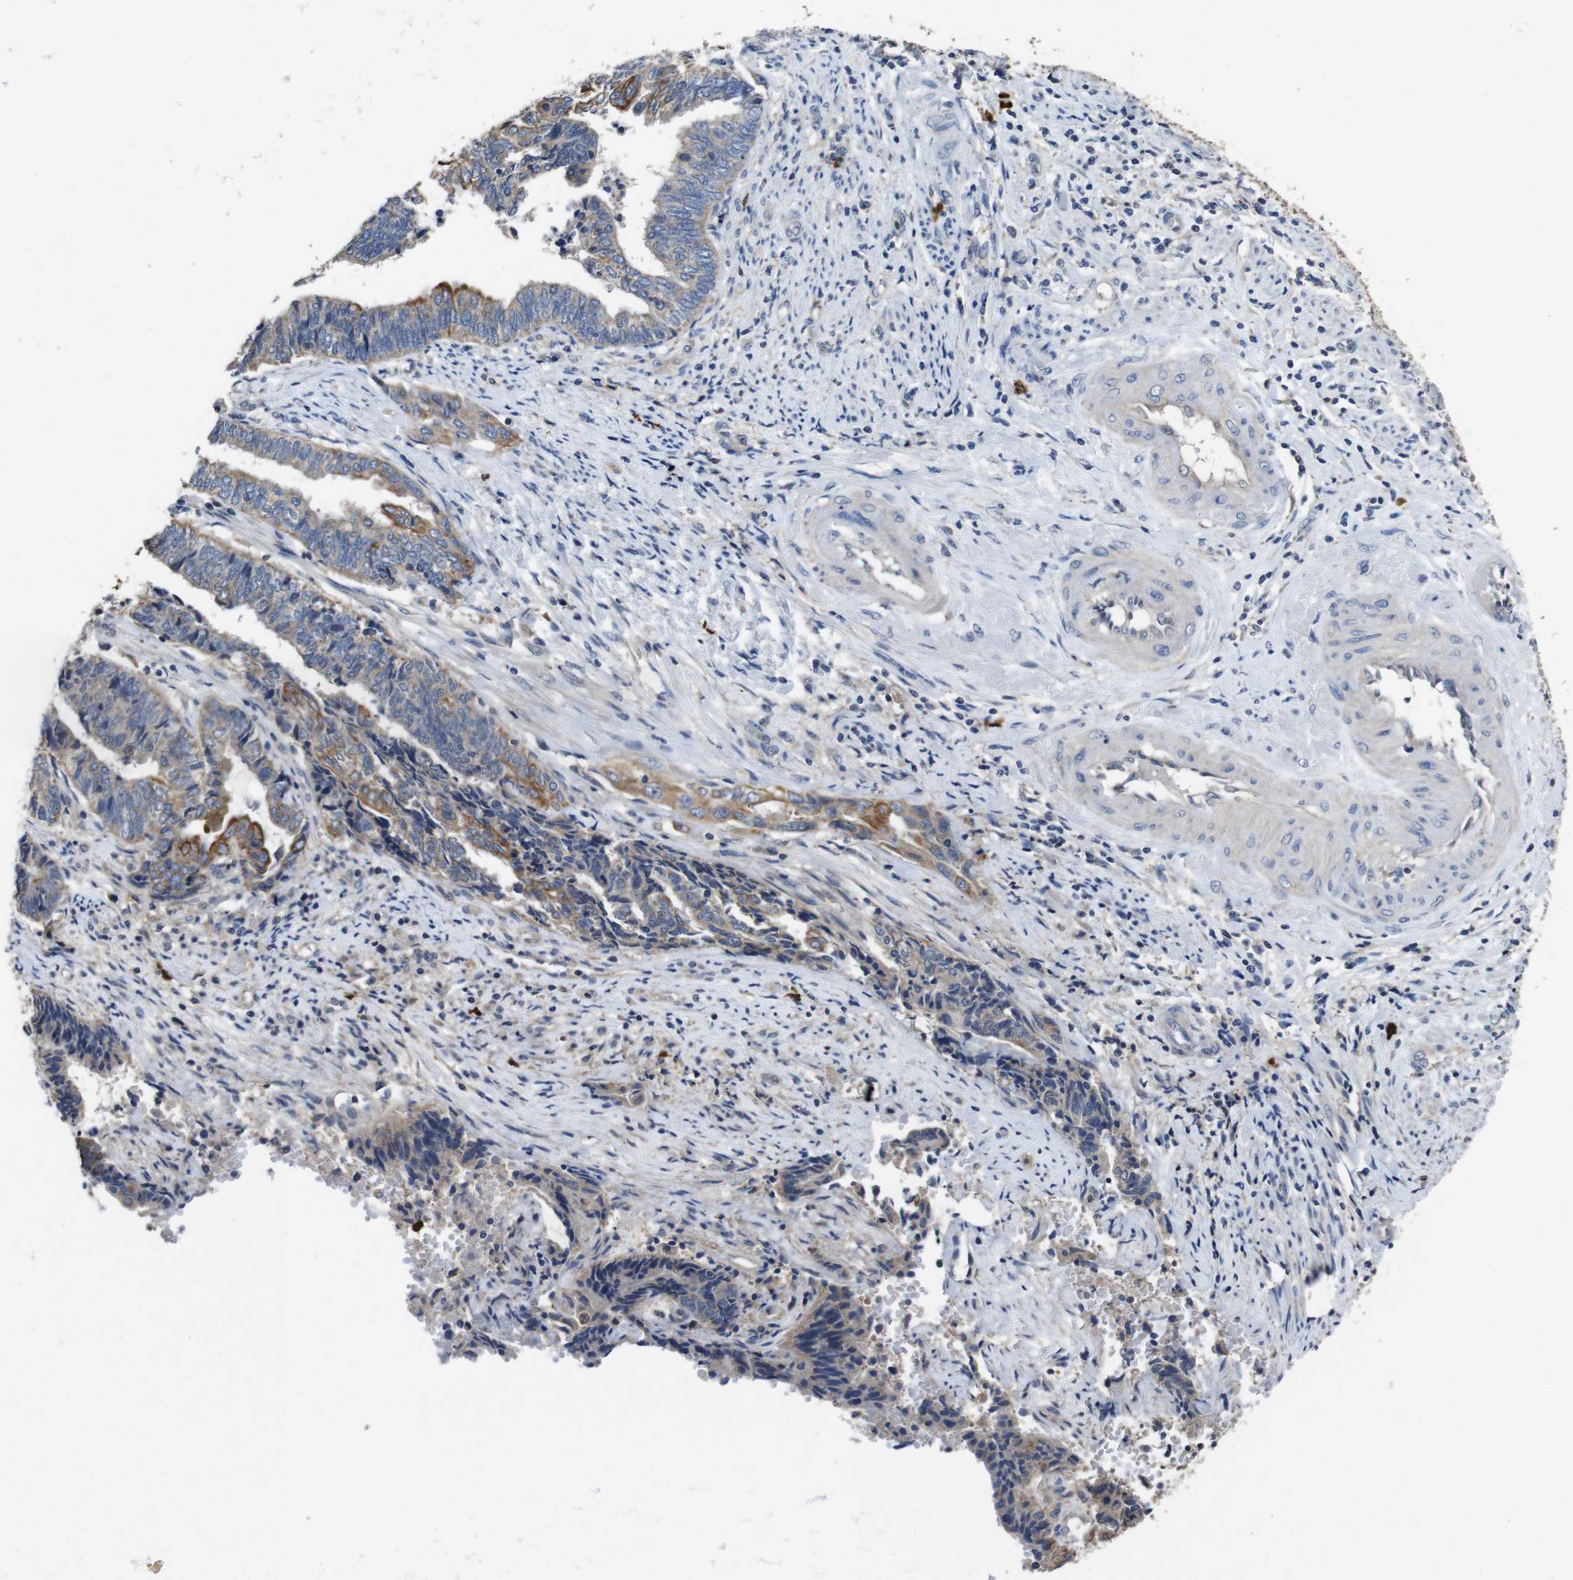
{"staining": {"intensity": "moderate", "quantity": "25%-75%", "location": "cytoplasmic/membranous"}, "tissue": "endometrial cancer", "cell_type": "Tumor cells", "image_type": "cancer", "snomed": [{"axis": "morphology", "description": "Adenocarcinoma, NOS"}, {"axis": "topography", "description": "Uterus"}, {"axis": "topography", "description": "Endometrium"}], "caption": "This is an image of immunohistochemistry staining of adenocarcinoma (endometrial), which shows moderate positivity in the cytoplasmic/membranous of tumor cells.", "gene": "GLIPR1", "patient": {"sex": "female", "age": 70}}